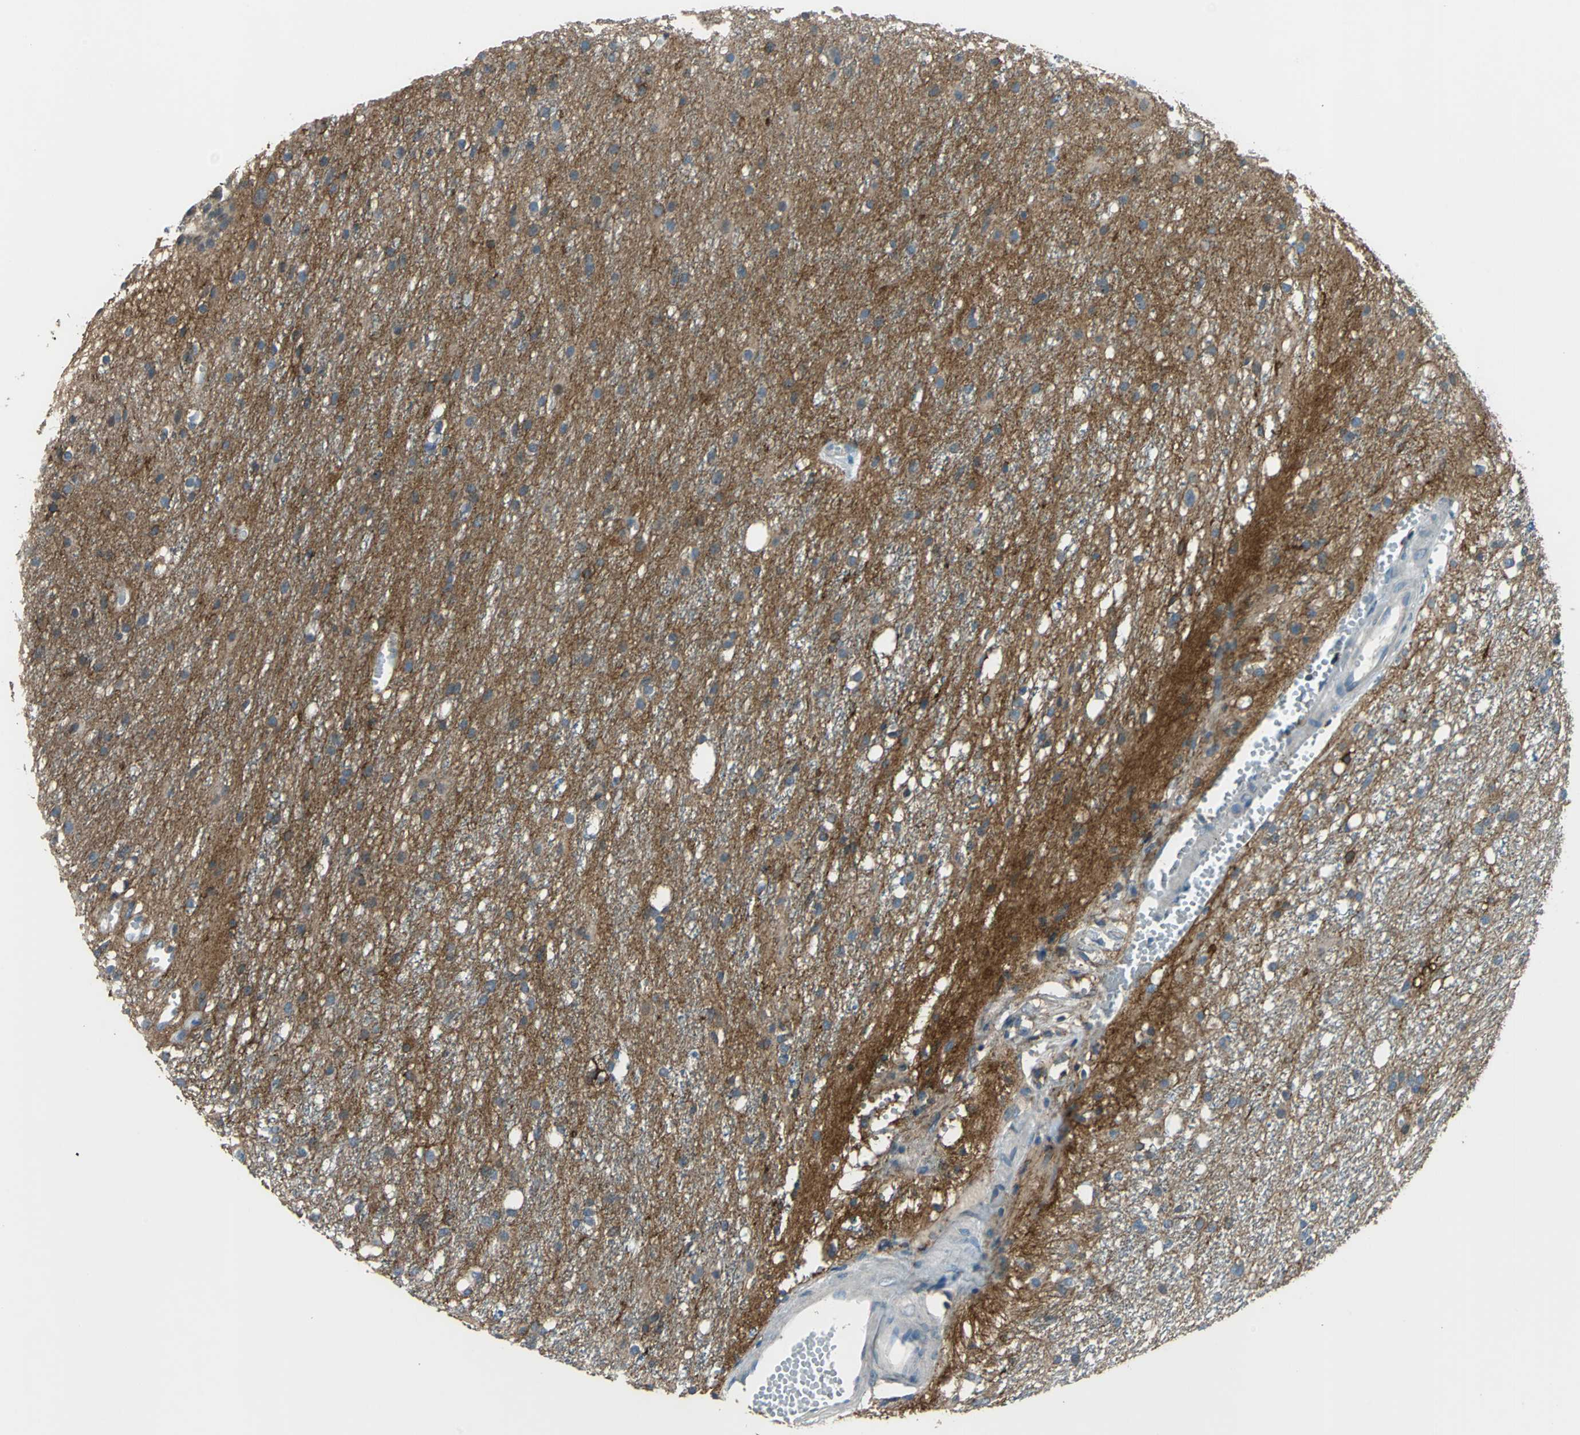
{"staining": {"intensity": "moderate", "quantity": "<25%", "location": "cytoplasmic/membranous"}, "tissue": "glioma", "cell_type": "Tumor cells", "image_type": "cancer", "snomed": [{"axis": "morphology", "description": "Glioma, malignant, High grade"}, {"axis": "topography", "description": "Brain"}], "caption": "The image displays staining of high-grade glioma (malignant), revealing moderate cytoplasmic/membranous protein positivity (brown color) within tumor cells.", "gene": "PRKCA", "patient": {"sex": "female", "age": 59}}